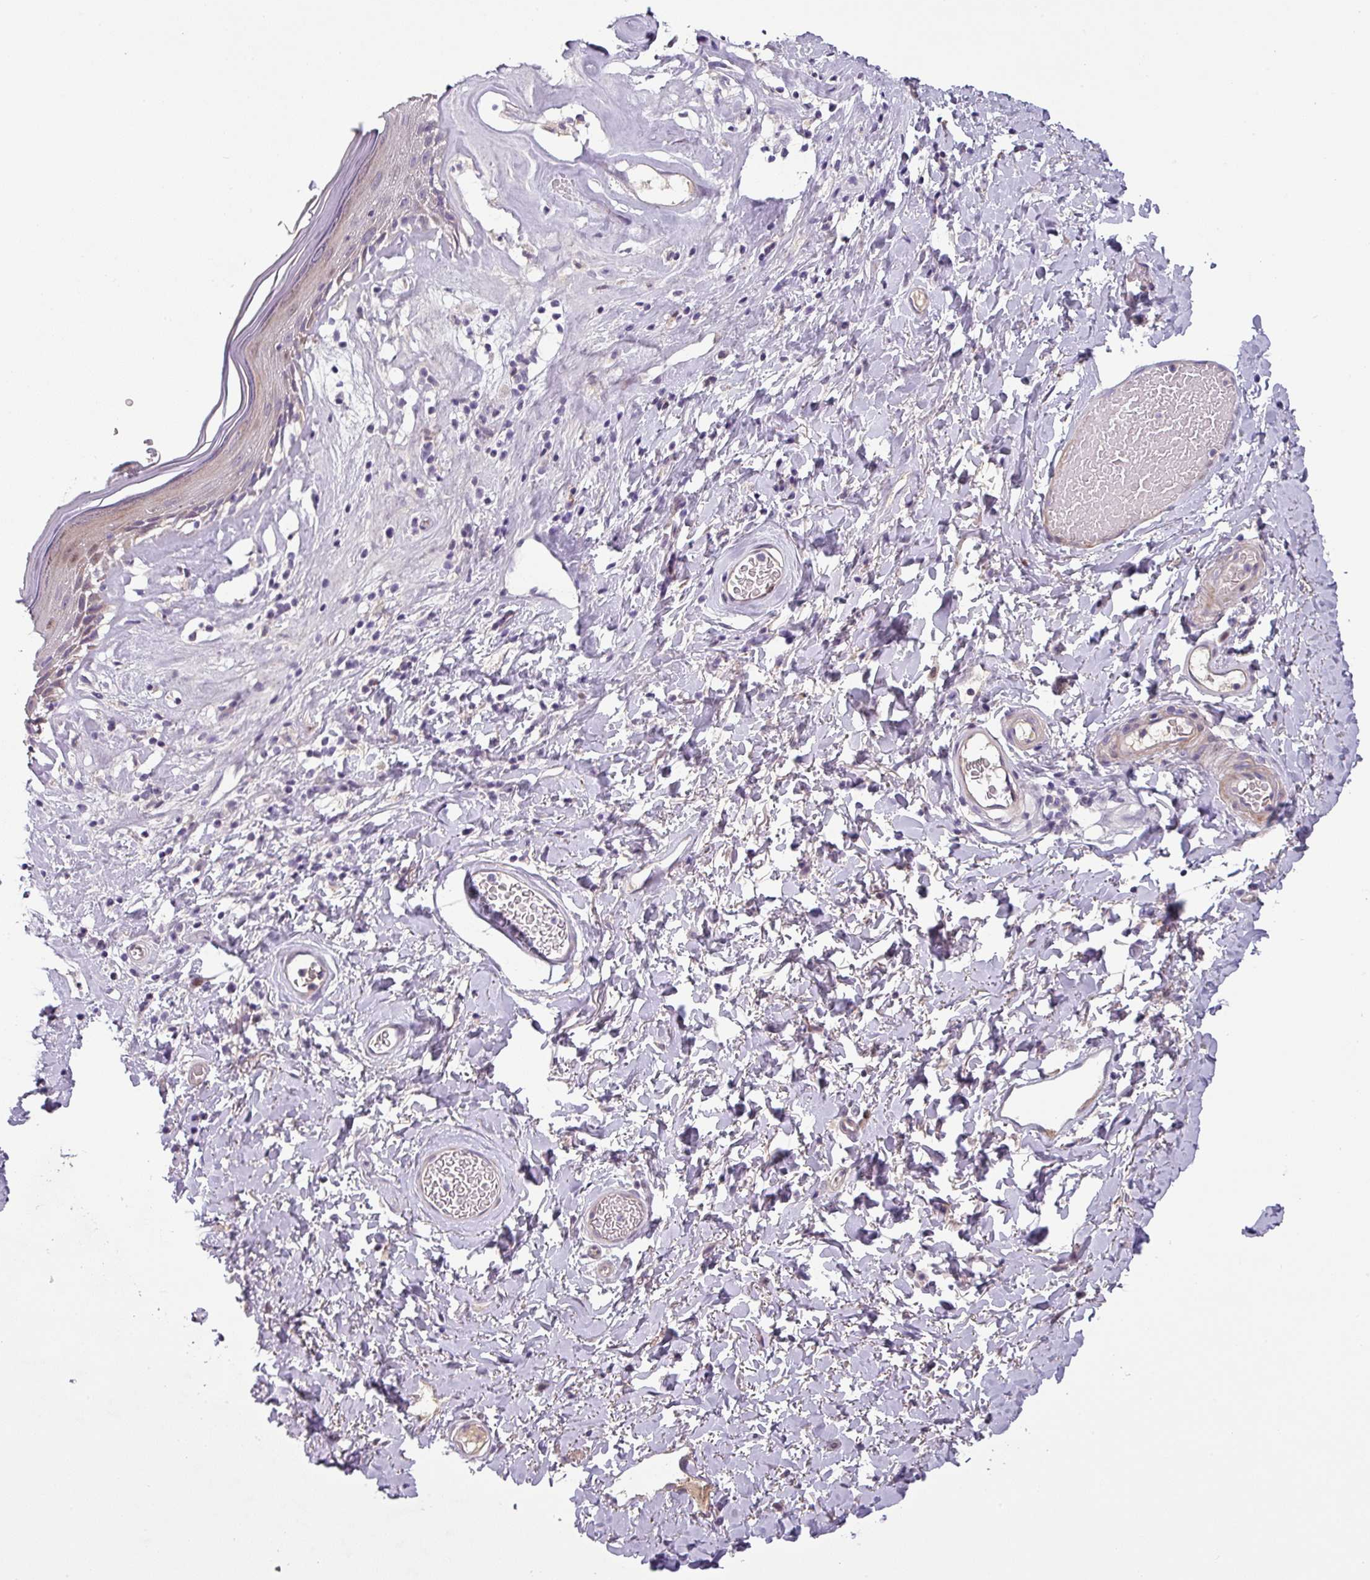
{"staining": {"intensity": "moderate", "quantity": "<25%", "location": "cytoplasmic/membranous,nuclear"}, "tissue": "skin", "cell_type": "Epidermal cells", "image_type": "normal", "snomed": [{"axis": "morphology", "description": "Normal tissue, NOS"}, {"axis": "morphology", "description": "Inflammation, NOS"}, {"axis": "topography", "description": "Vulva"}], "caption": "There is low levels of moderate cytoplasmic/membranous,nuclear staining in epidermal cells of benign skin, as demonstrated by immunohistochemical staining (brown color).", "gene": "KLHL3", "patient": {"sex": "female", "age": 86}}